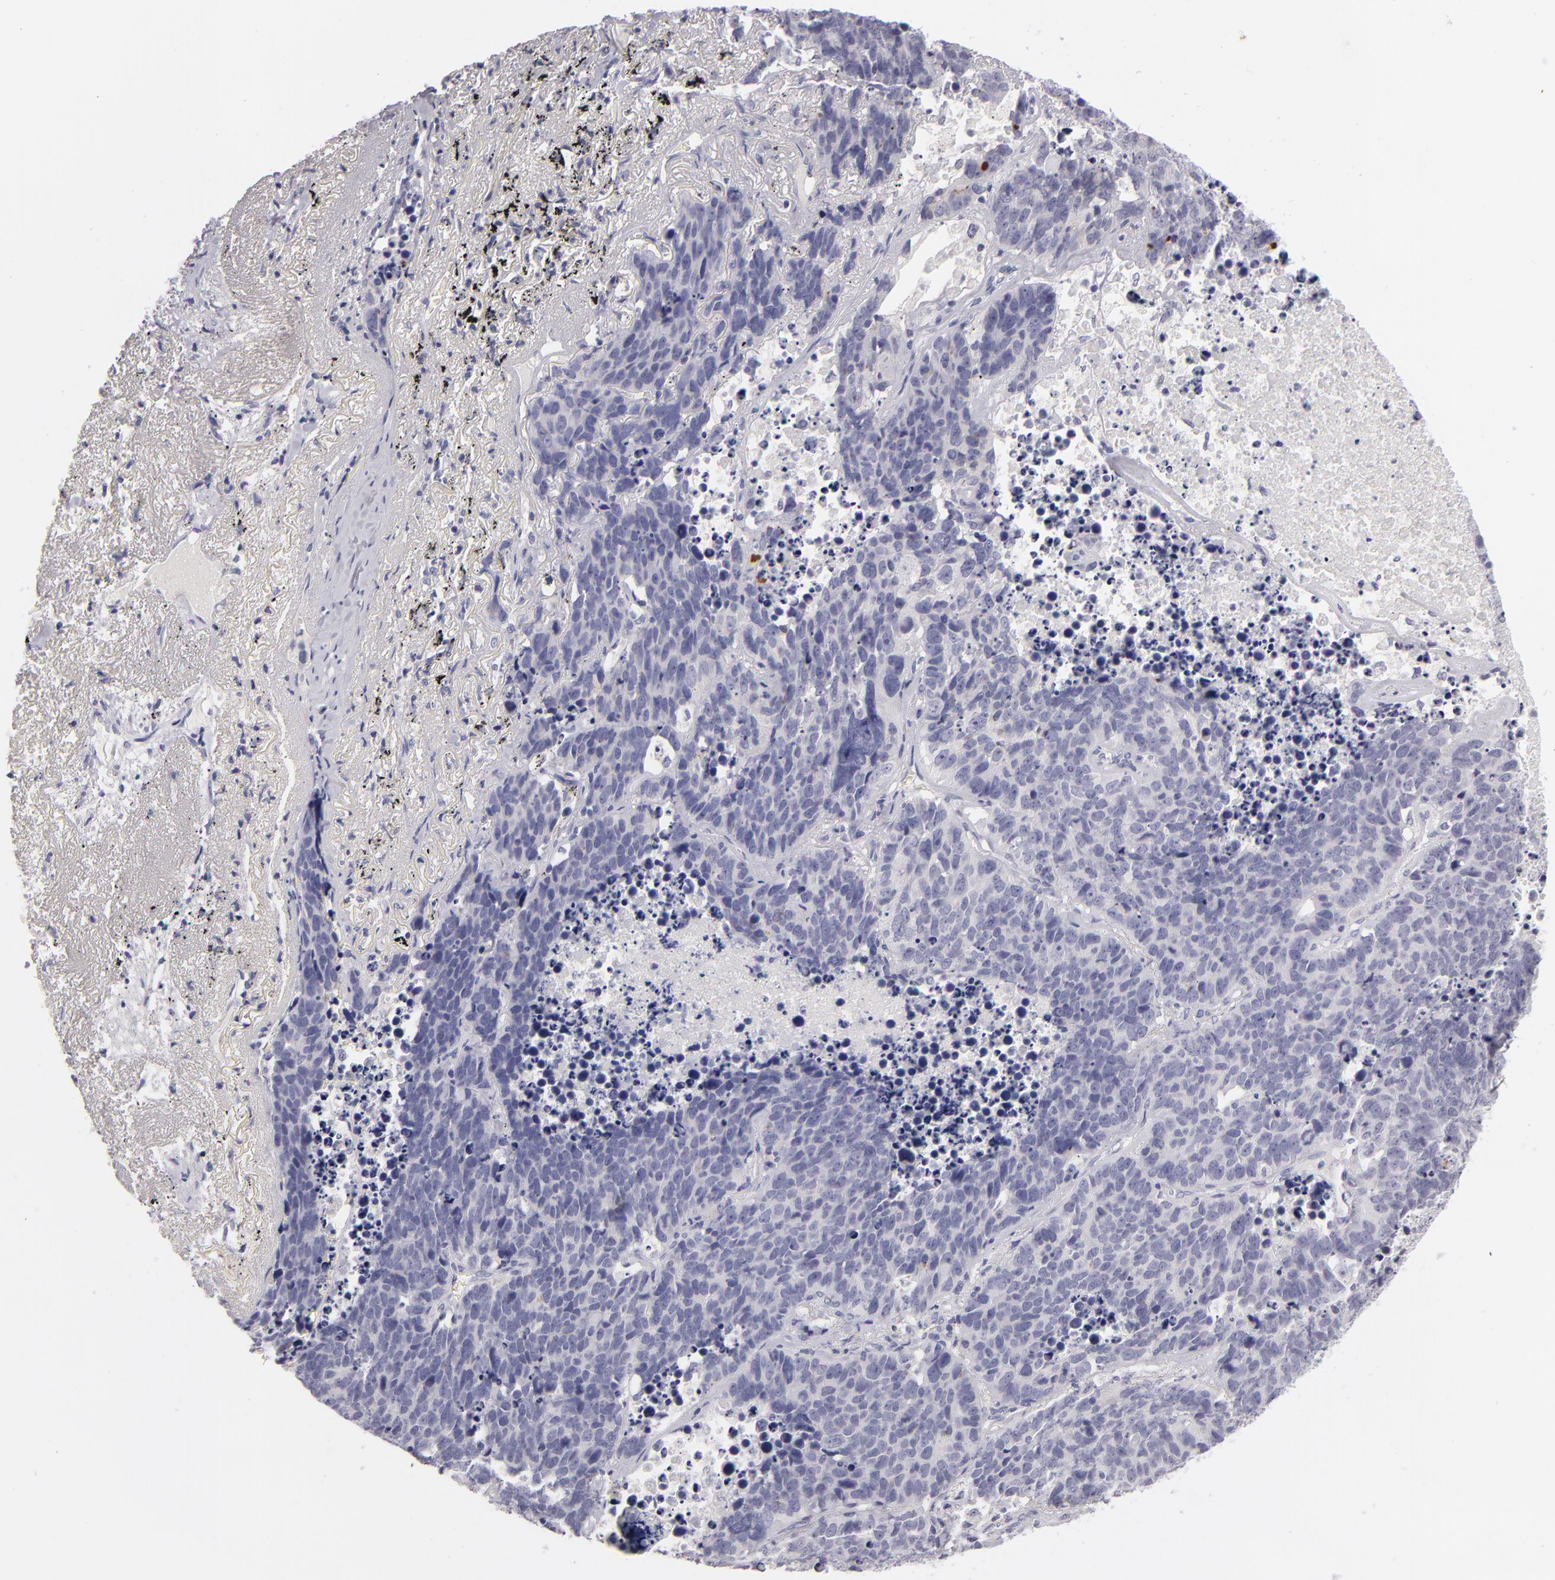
{"staining": {"intensity": "negative", "quantity": "none", "location": "none"}, "tissue": "lung cancer", "cell_type": "Tumor cells", "image_type": "cancer", "snomed": [{"axis": "morphology", "description": "Carcinoid, malignant, NOS"}, {"axis": "topography", "description": "Lung"}], "caption": "High power microscopy photomicrograph of an immunohistochemistry histopathology image of lung cancer, revealing no significant positivity in tumor cells. The staining is performed using DAB (3,3'-diaminobenzidine) brown chromogen with nuclei counter-stained in using hematoxylin.", "gene": "TNNC1", "patient": {"sex": "male", "age": 60}}